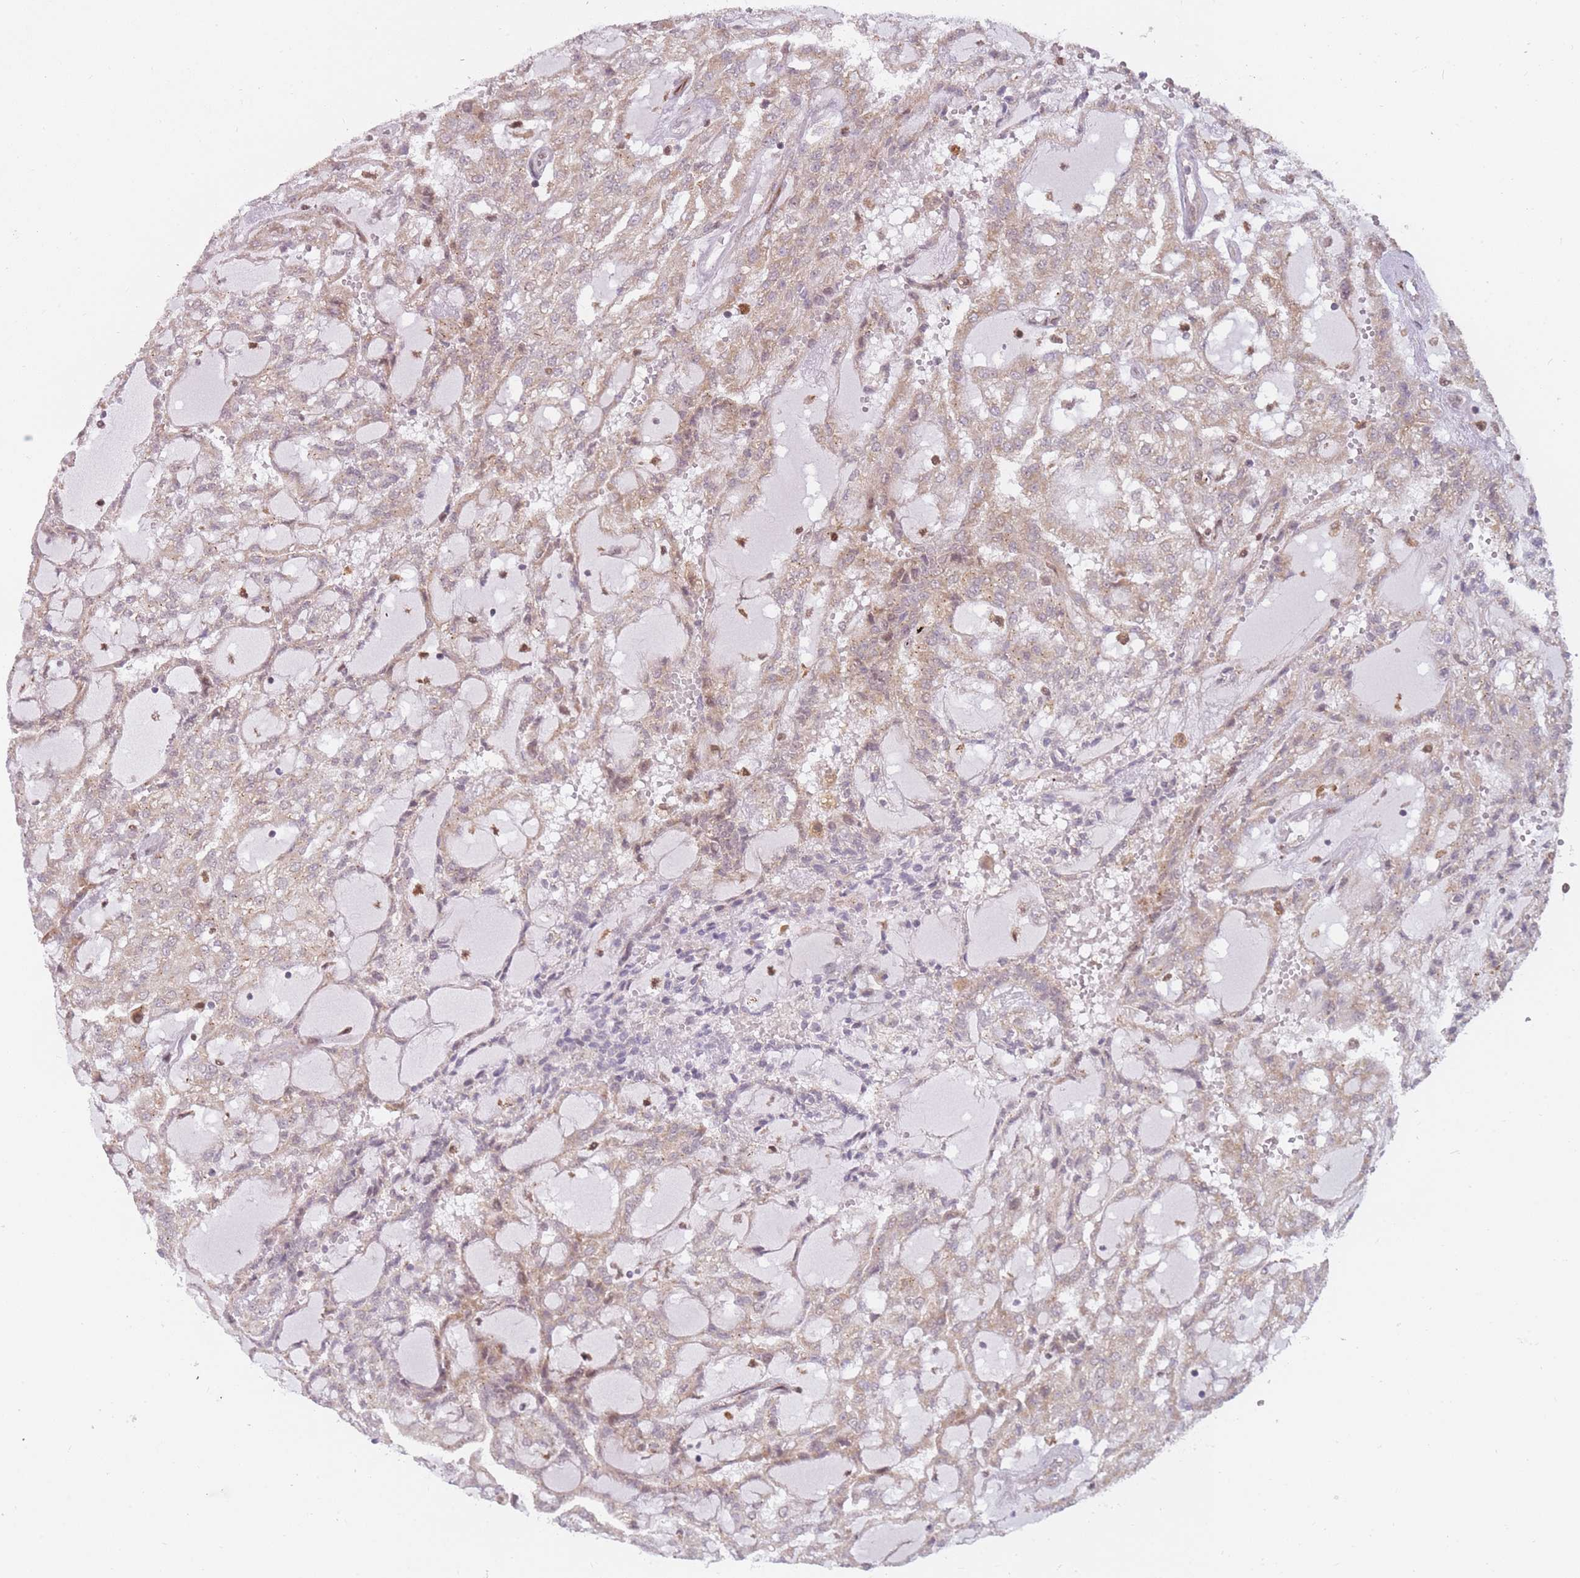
{"staining": {"intensity": "weak", "quantity": "25%-75%", "location": "cytoplasmic/membranous"}, "tissue": "renal cancer", "cell_type": "Tumor cells", "image_type": "cancer", "snomed": [{"axis": "morphology", "description": "Adenocarcinoma, NOS"}, {"axis": "topography", "description": "Kidney"}], "caption": "This is a micrograph of immunohistochemistry staining of renal cancer (adenocarcinoma), which shows weak positivity in the cytoplasmic/membranous of tumor cells.", "gene": "LGALS9", "patient": {"sex": "male", "age": 63}}